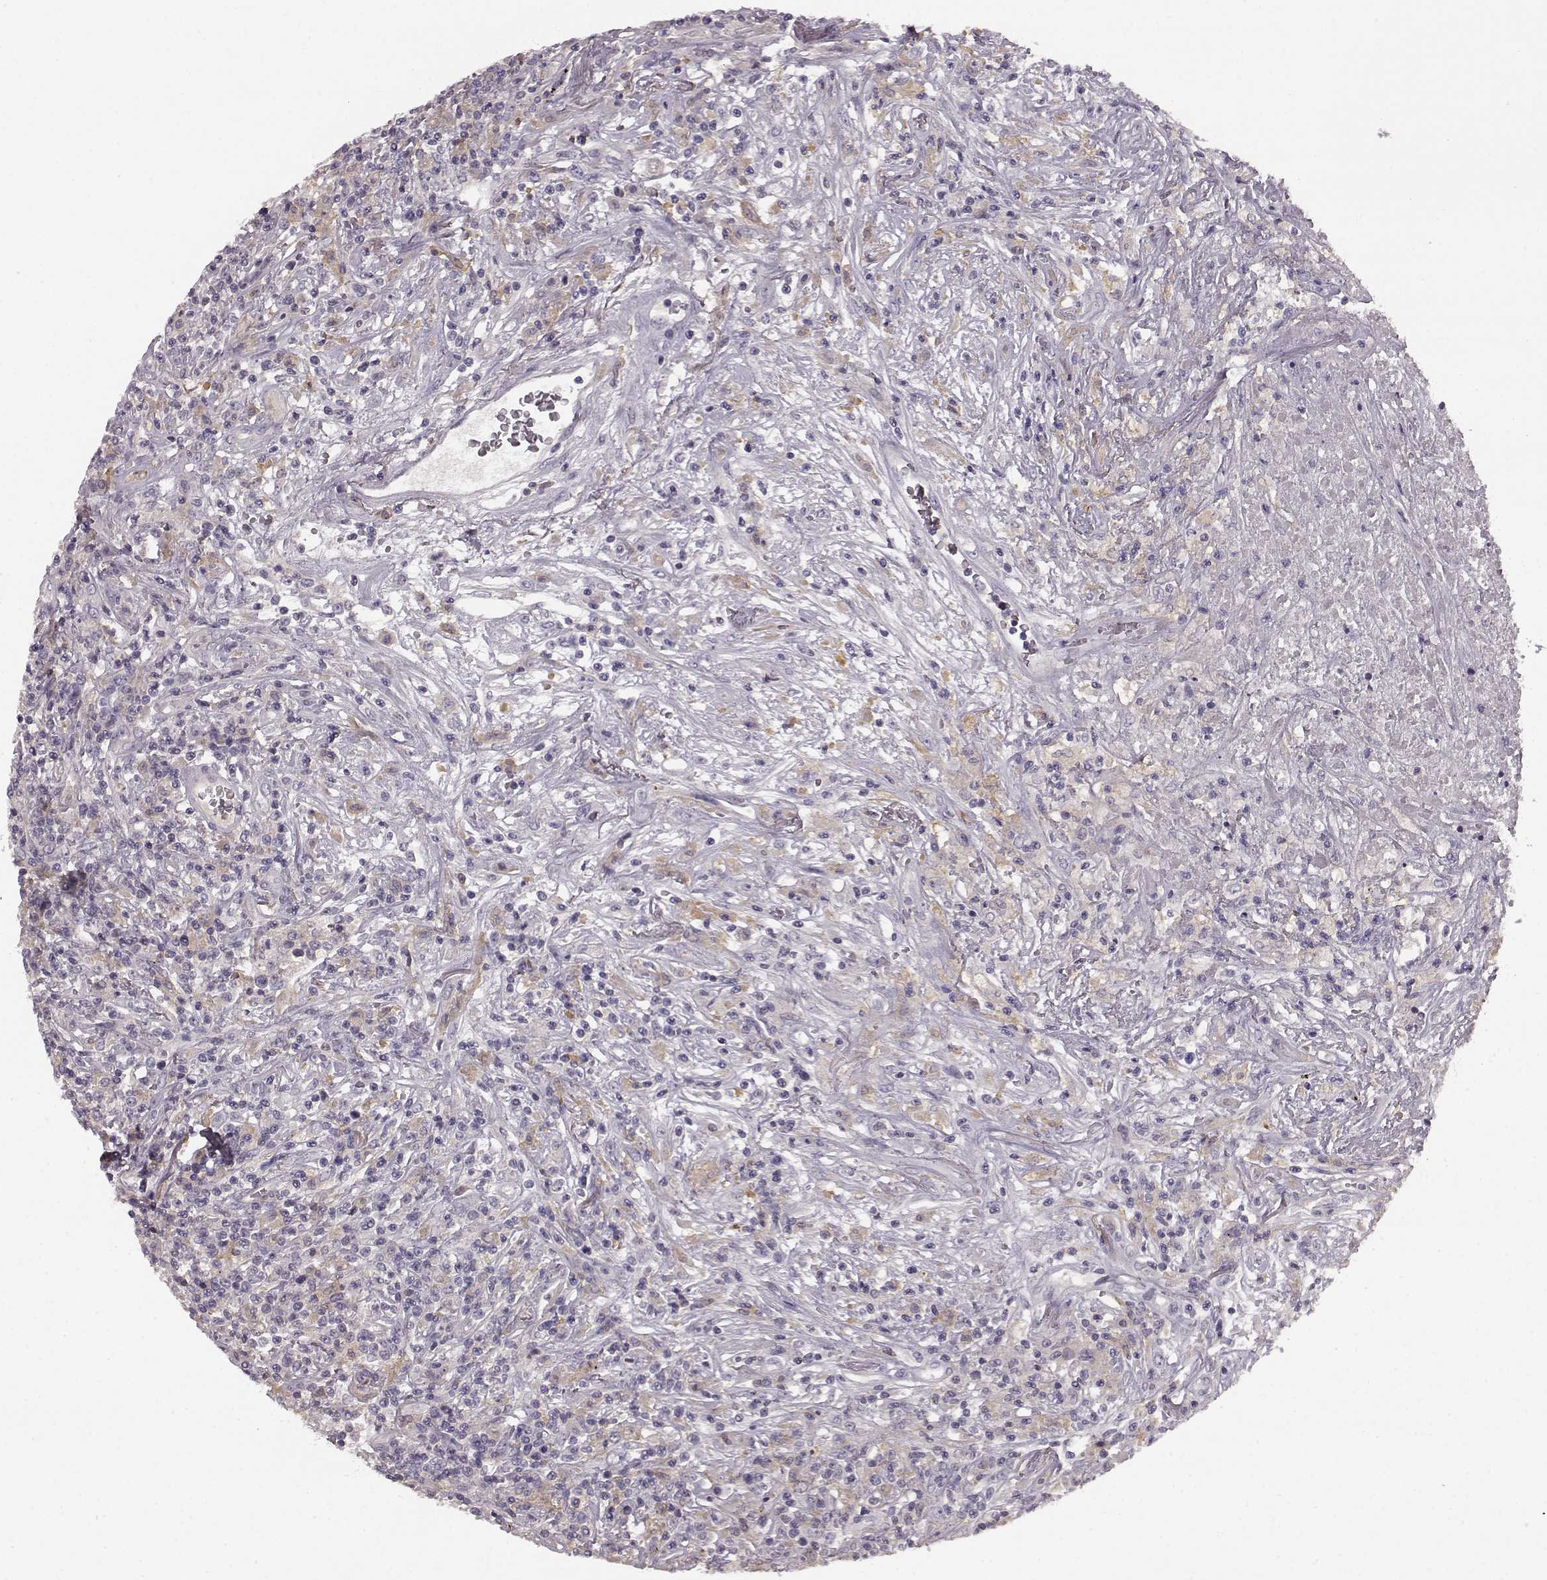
{"staining": {"intensity": "weak", "quantity": "<25%", "location": "cytoplasmic/membranous"}, "tissue": "lymphoma", "cell_type": "Tumor cells", "image_type": "cancer", "snomed": [{"axis": "morphology", "description": "Malignant lymphoma, non-Hodgkin's type, High grade"}, {"axis": "topography", "description": "Lung"}], "caption": "The image shows no significant expression in tumor cells of malignant lymphoma, non-Hodgkin's type (high-grade).", "gene": "KRT85", "patient": {"sex": "male", "age": 79}}